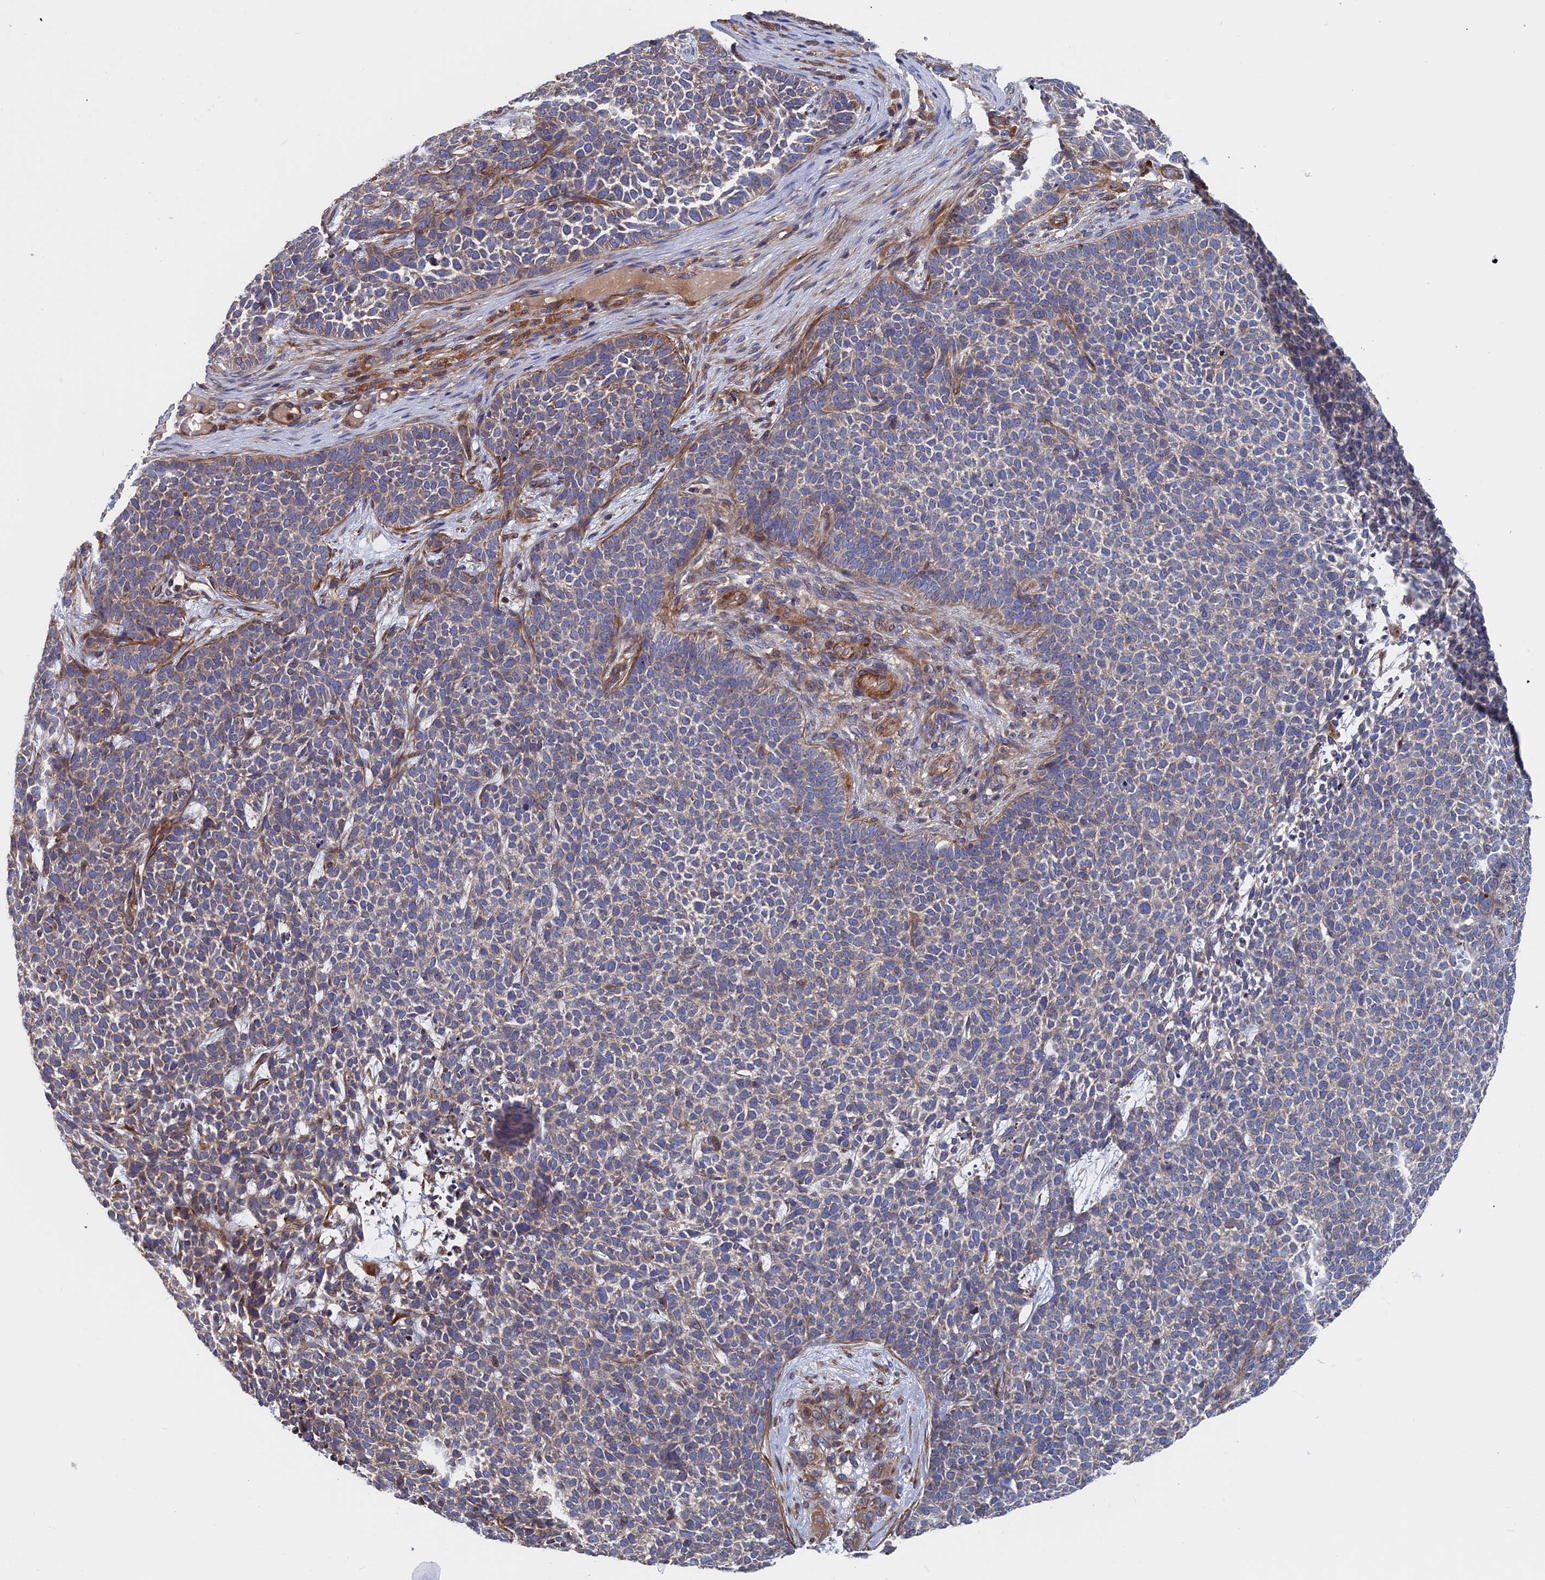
{"staining": {"intensity": "weak", "quantity": "<25%", "location": "cytoplasmic/membranous"}, "tissue": "skin cancer", "cell_type": "Tumor cells", "image_type": "cancer", "snomed": [{"axis": "morphology", "description": "Basal cell carcinoma"}, {"axis": "topography", "description": "Skin"}], "caption": "The IHC image has no significant expression in tumor cells of skin cancer tissue.", "gene": "DNAJC3", "patient": {"sex": "female", "age": 84}}